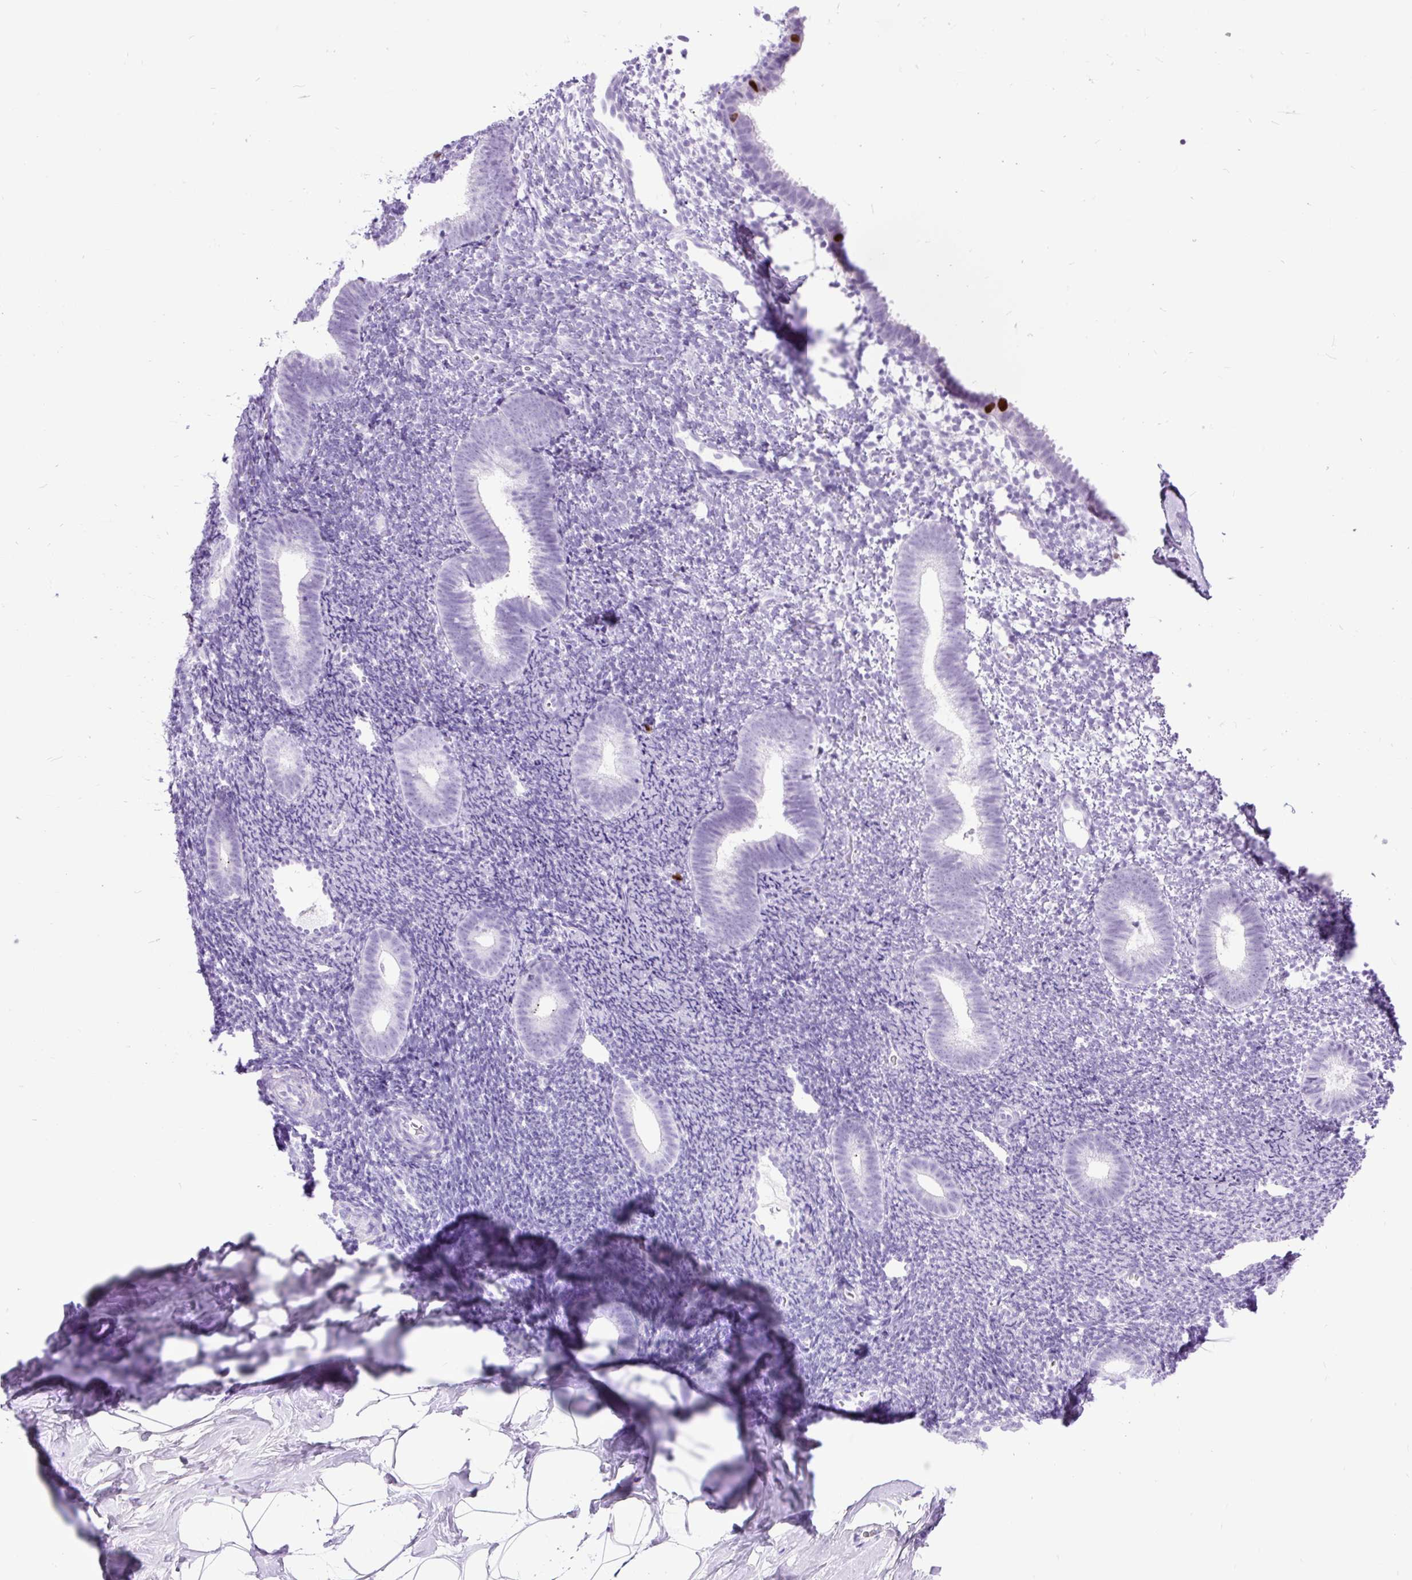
{"staining": {"intensity": "negative", "quantity": "none", "location": "none"}, "tissue": "endometrium", "cell_type": "Cells in endometrial stroma", "image_type": "normal", "snomed": [{"axis": "morphology", "description": "Normal tissue, NOS"}, {"axis": "topography", "description": "Endometrium"}], "caption": "IHC of benign endometrium exhibits no staining in cells in endometrial stroma. (Stains: DAB (3,3'-diaminobenzidine) immunohistochemistry (IHC) with hematoxylin counter stain, Microscopy: brightfield microscopy at high magnification).", "gene": "RACGAP1", "patient": {"sex": "female", "age": 39}}